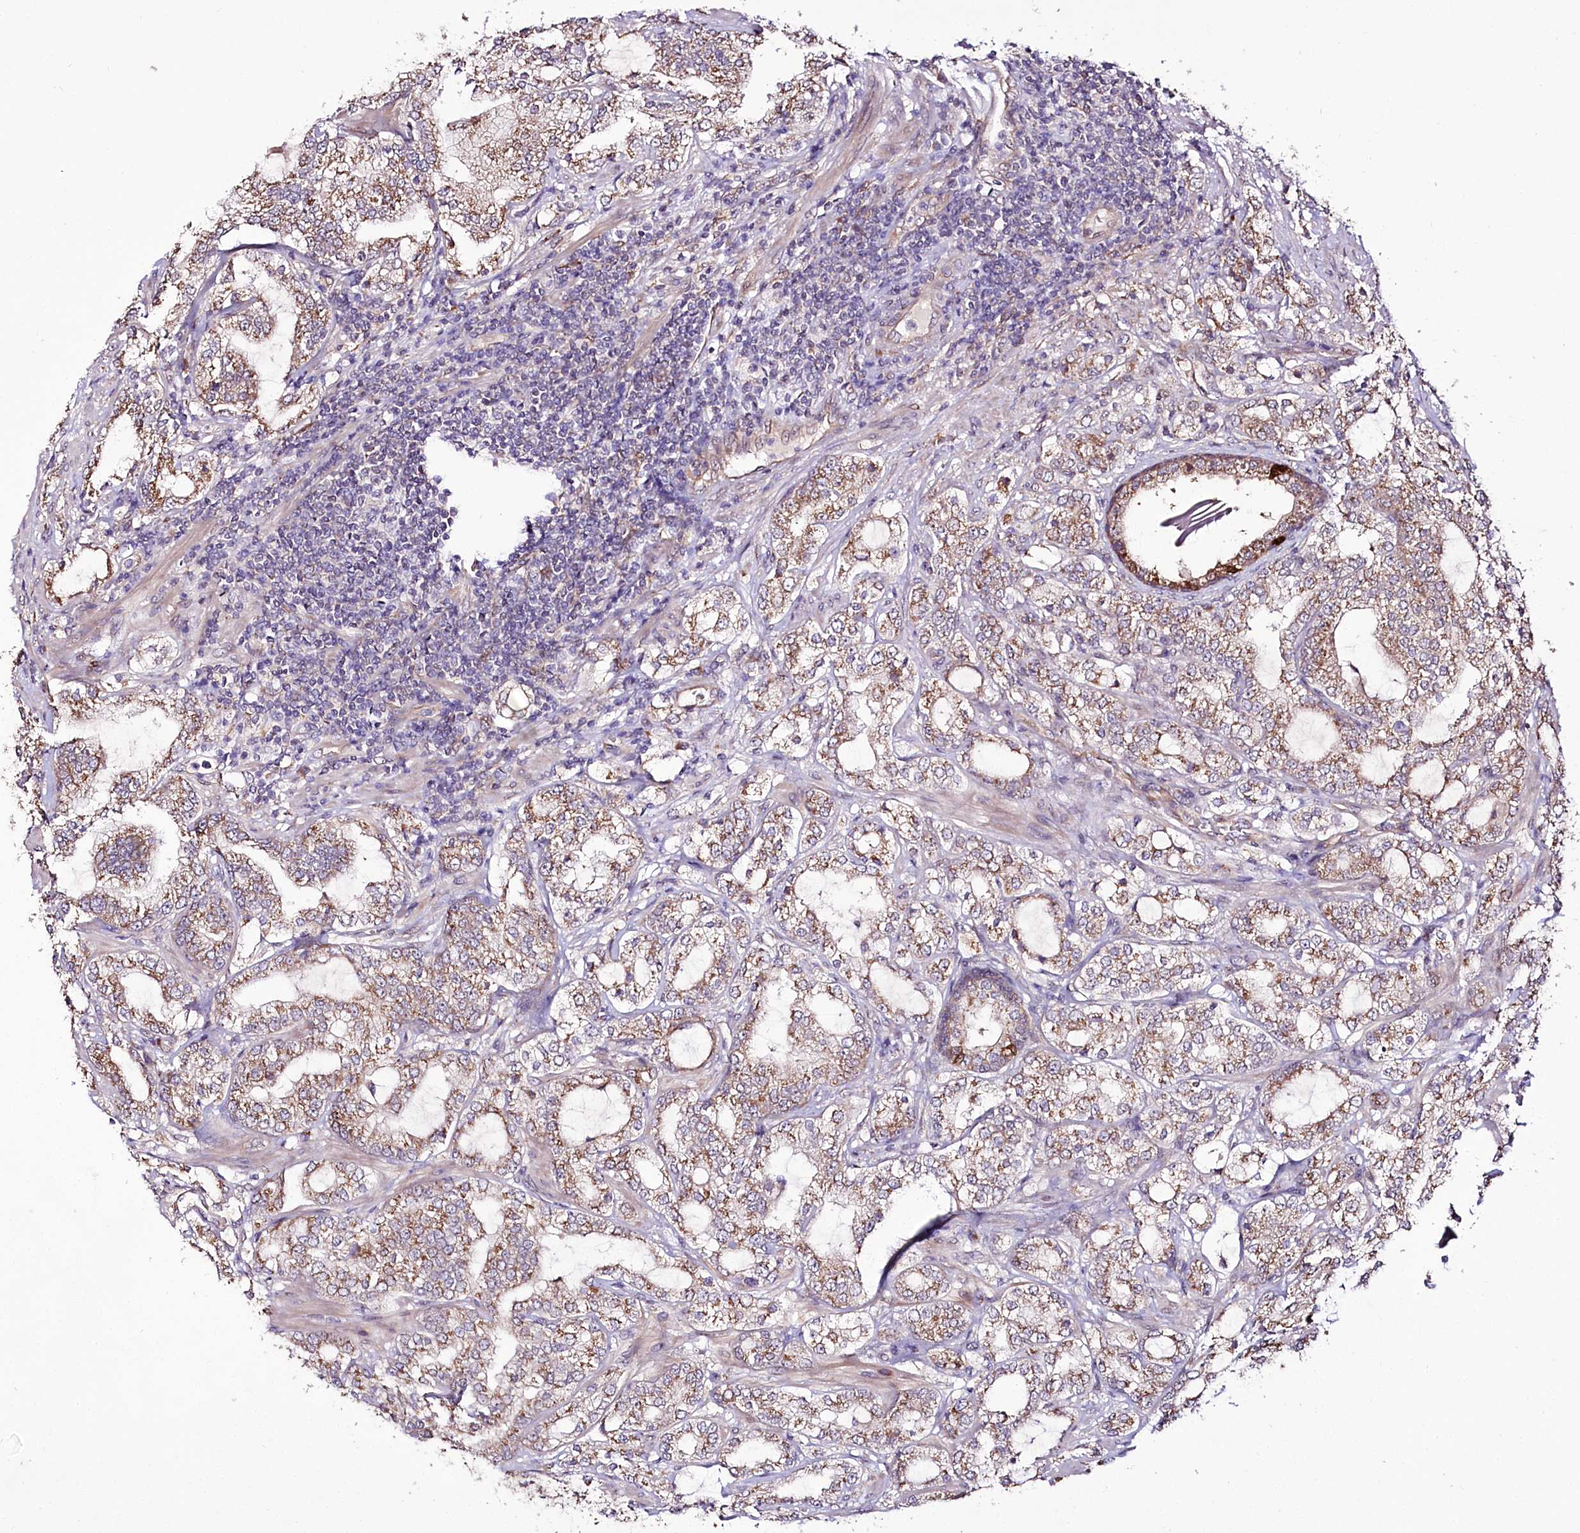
{"staining": {"intensity": "moderate", "quantity": ">75%", "location": "cytoplasmic/membranous"}, "tissue": "prostate cancer", "cell_type": "Tumor cells", "image_type": "cancer", "snomed": [{"axis": "morphology", "description": "Adenocarcinoma, High grade"}, {"axis": "topography", "description": "Prostate"}], "caption": "Immunohistochemical staining of human prostate cancer (adenocarcinoma (high-grade)) shows medium levels of moderate cytoplasmic/membranous protein expression in approximately >75% of tumor cells.", "gene": "REXO2", "patient": {"sex": "male", "age": 64}}